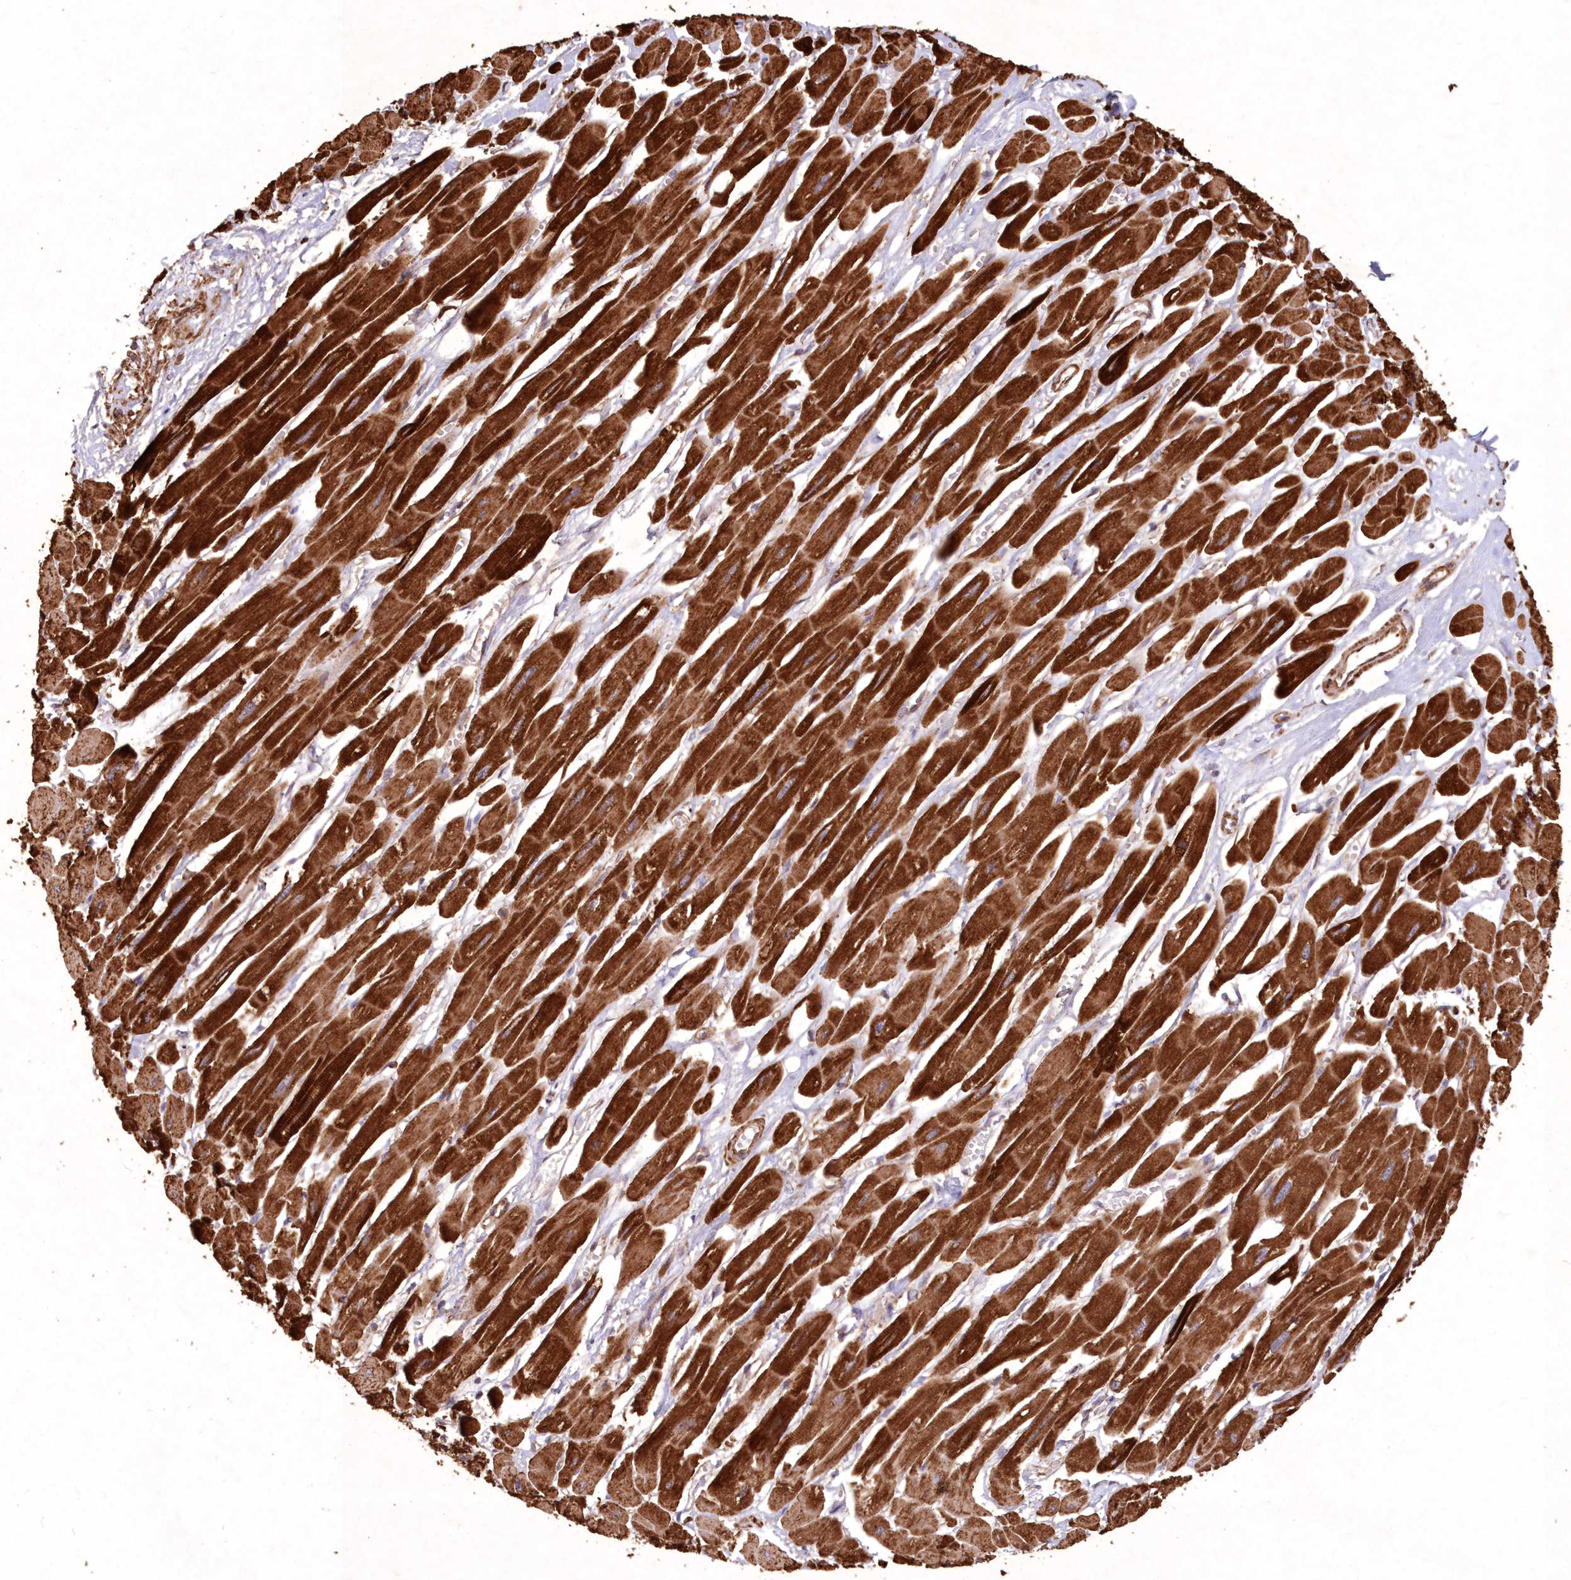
{"staining": {"intensity": "strong", "quantity": ">75%", "location": "cytoplasmic/membranous"}, "tissue": "heart muscle", "cell_type": "Cardiomyocytes", "image_type": "normal", "snomed": [{"axis": "morphology", "description": "Normal tissue, NOS"}, {"axis": "topography", "description": "Heart"}], "caption": "Immunohistochemistry (IHC) of benign human heart muscle displays high levels of strong cytoplasmic/membranous expression in approximately >75% of cardiomyocytes. (DAB = brown stain, brightfield microscopy at high magnification).", "gene": "TMEM139", "patient": {"sex": "female", "age": 54}}